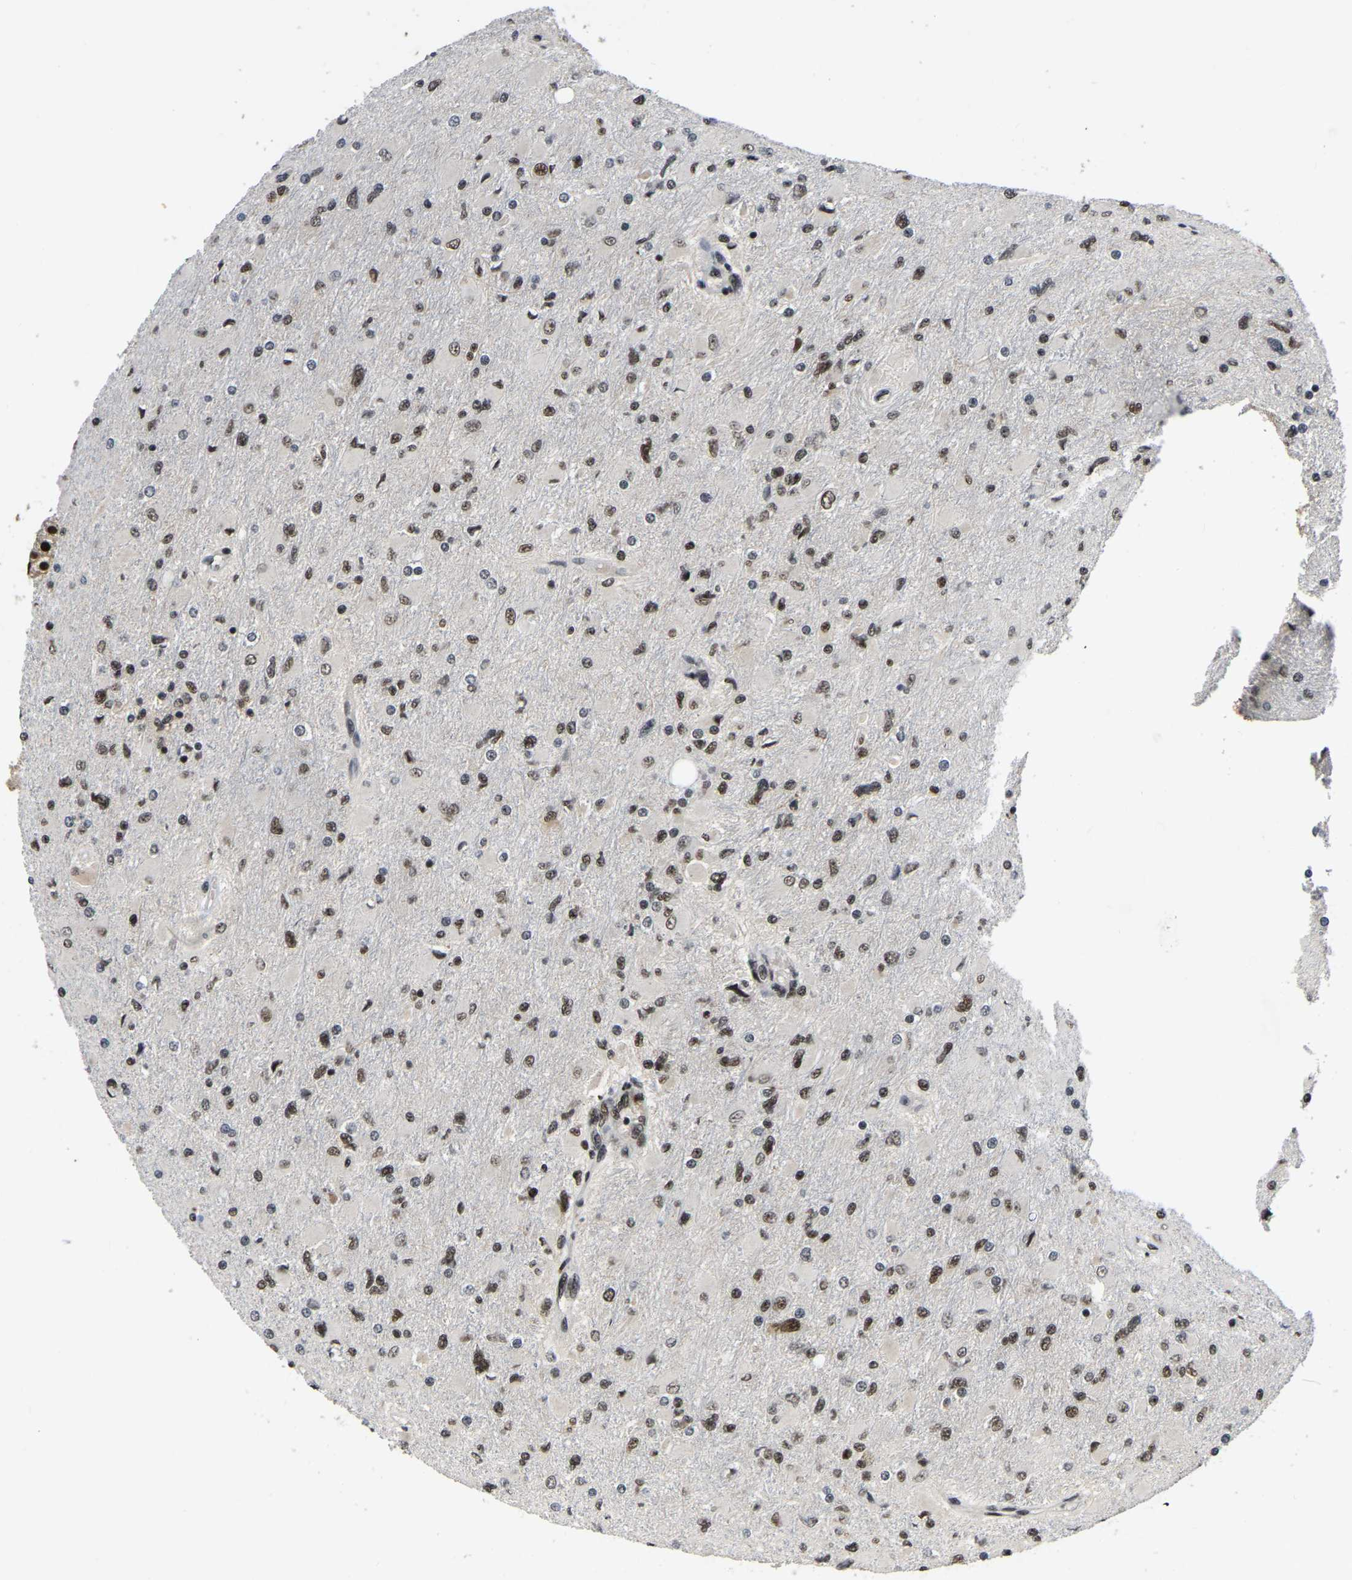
{"staining": {"intensity": "weak", "quantity": "25%-75%", "location": "nuclear"}, "tissue": "glioma", "cell_type": "Tumor cells", "image_type": "cancer", "snomed": [{"axis": "morphology", "description": "Glioma, malignant, High grade"}, {"axis": "topography", "description": "Cerebral cortex"}], "caption": "Protein positivity by immunohistochemistry exhibits weak nuclear expression in approximately 25%-75% of tumor cells in high-grade glioma (malignant).", "gene": "TBL1XR1", "patient": {"sex": "female", "age": 36}}